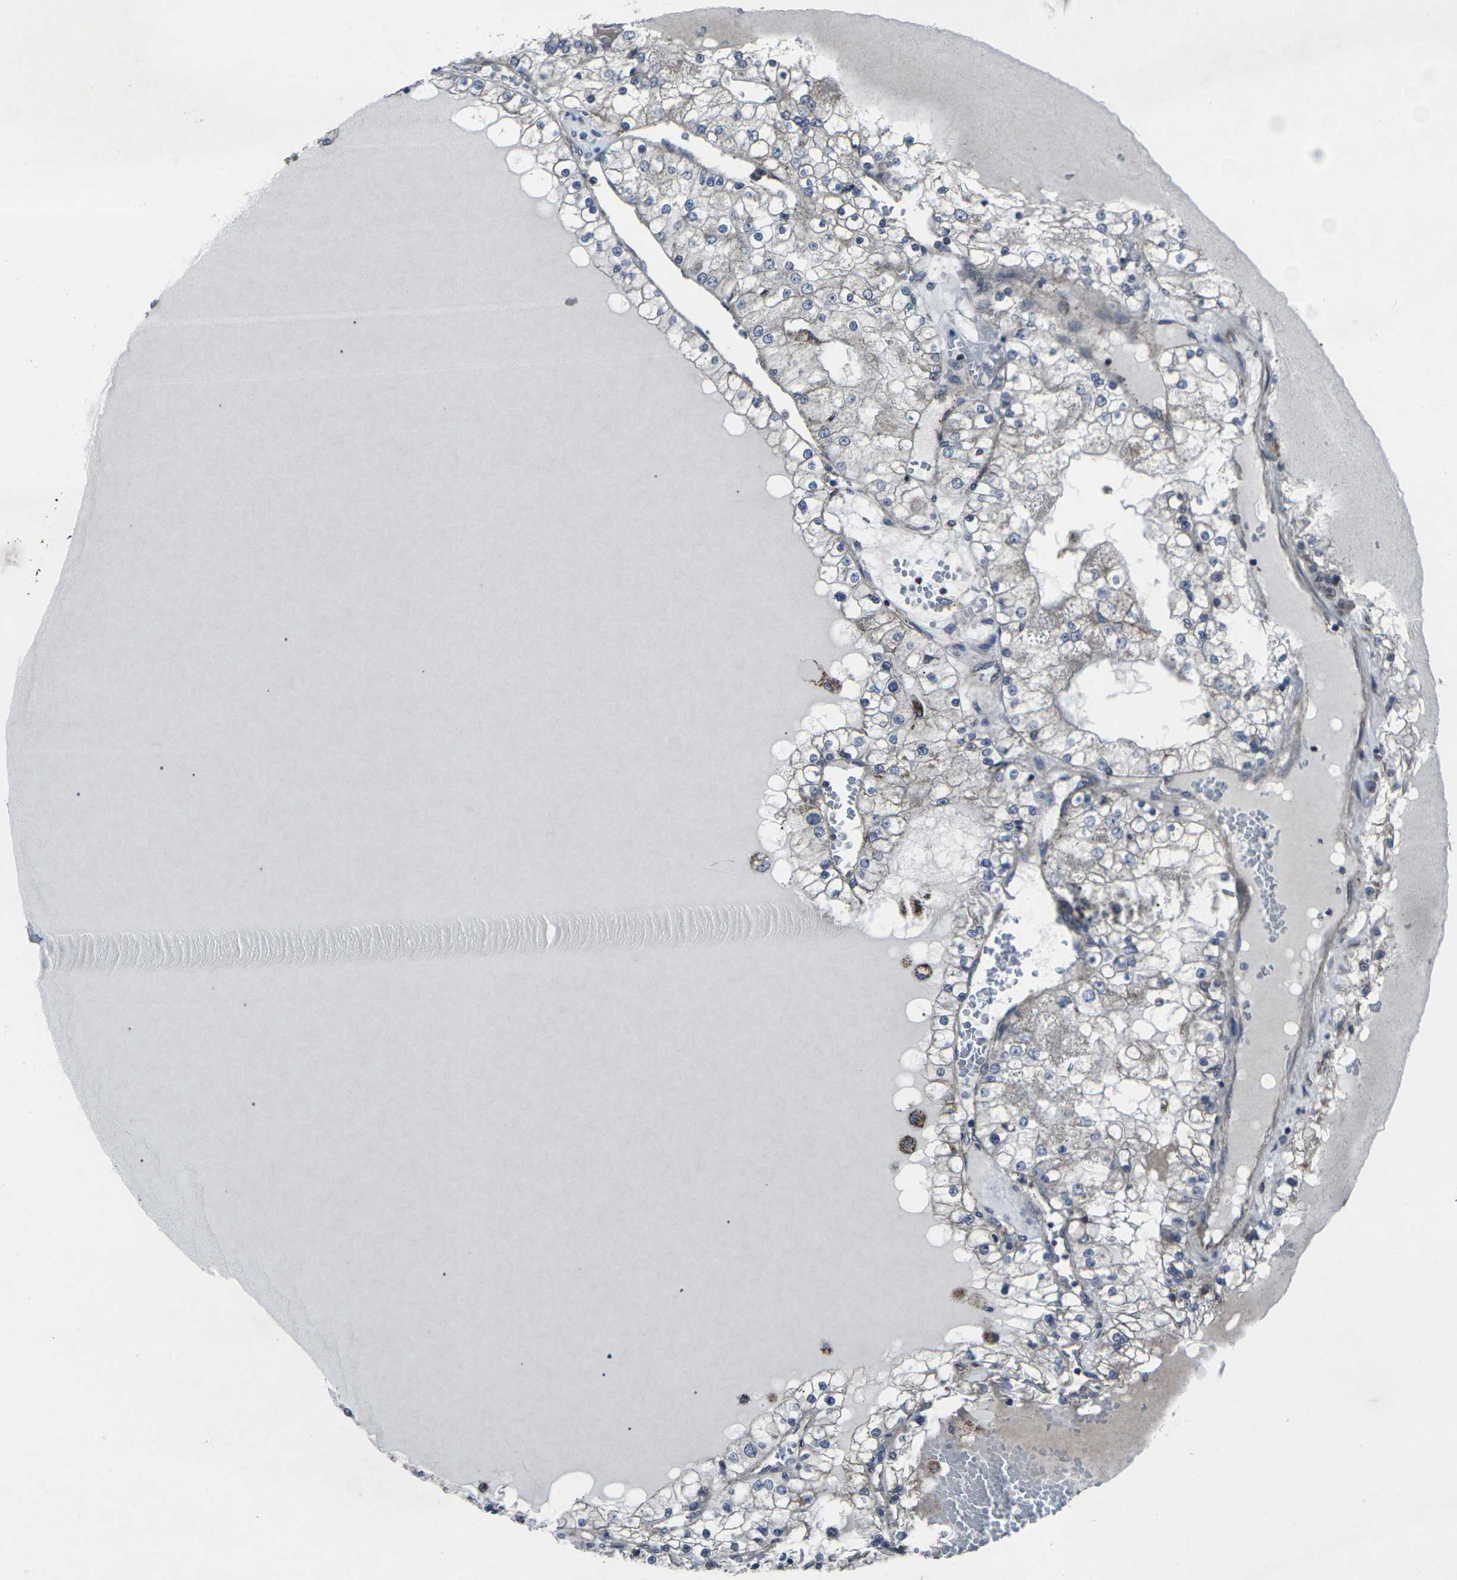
{"staining": {"intensity": "weak", "quantity": ">75%", "location": "cytoplasmic/membranous"}, "tissue": "renal cancer", "cell_type": "Tumor cells", "image_type": "cancer", "snomed": [{"axis": "morphology", "description": "Adenocarcinoma, NOS"}, {"axis": "topography", "description": "Kidney"}], "caption": "Renal adenocarcinoma tissue displays weak cytoplasmic/membranous expression in about >75% of tumor cells", "gene": "MAPKAPK2", "patient": {"sex": "male", "age": 68}}